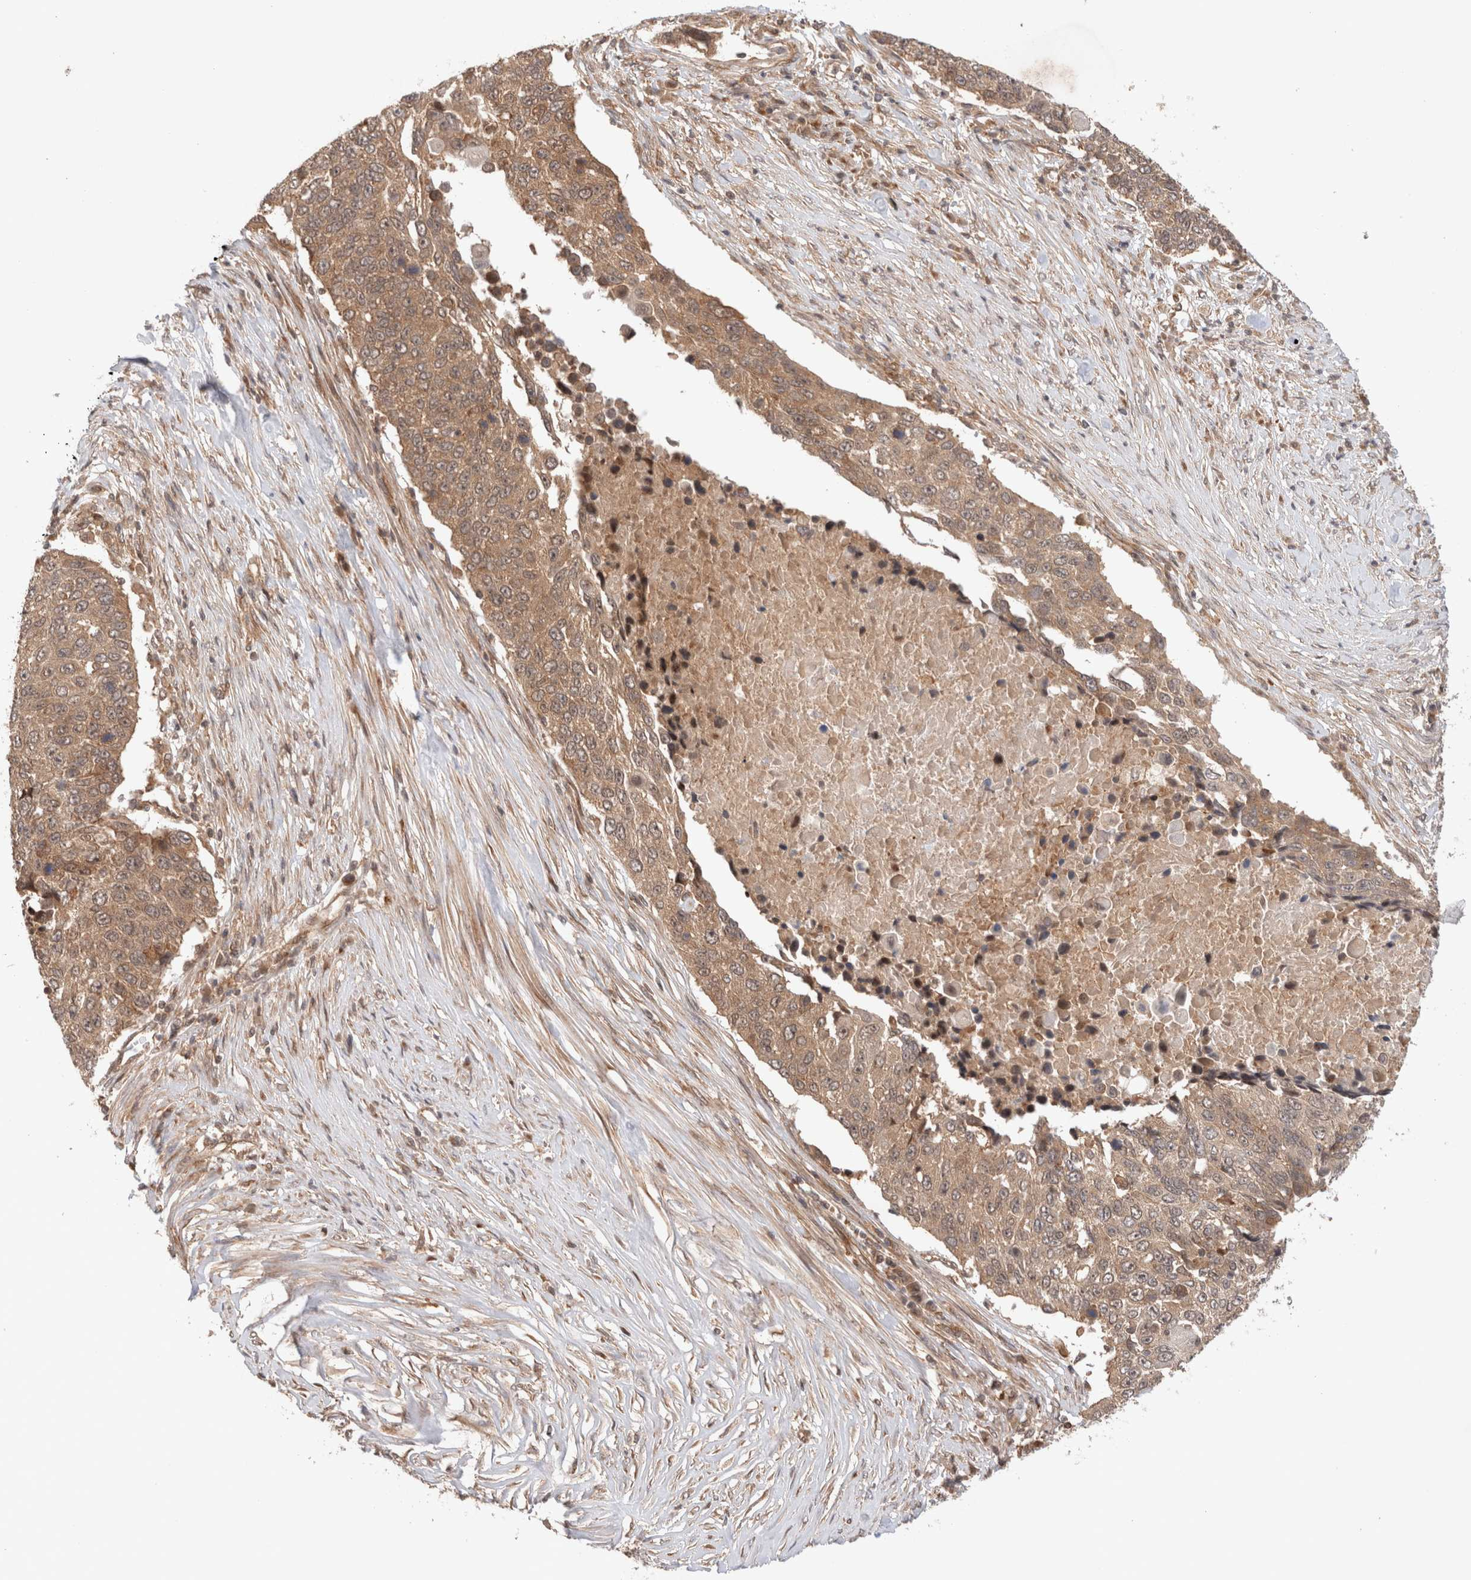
{"staining": {"intensity": "moderate", "quantity": ">75%", "location": "cytoplasmic/membranous,nuclear"}, "tissue": "lung cancer", "cell_type": "Tumor cells", "image_type": "cancer", "snomed": [{"axis": "morphology", "description": "Squamous cell carcinoma, NOS"}, {"axis": "topography", "description": "Lung"}], "caption": "This histopathology image shows lung squamous cell carcinoma stained with IHC to label a protein in brown. The cytoplasmic/membranous and nuclear of tumor cells show moderate positivity for the protein. Nuclei are counter-stained blue.", "gene": "SIKE1", "patient": {"sex": "male", "age": 66}}